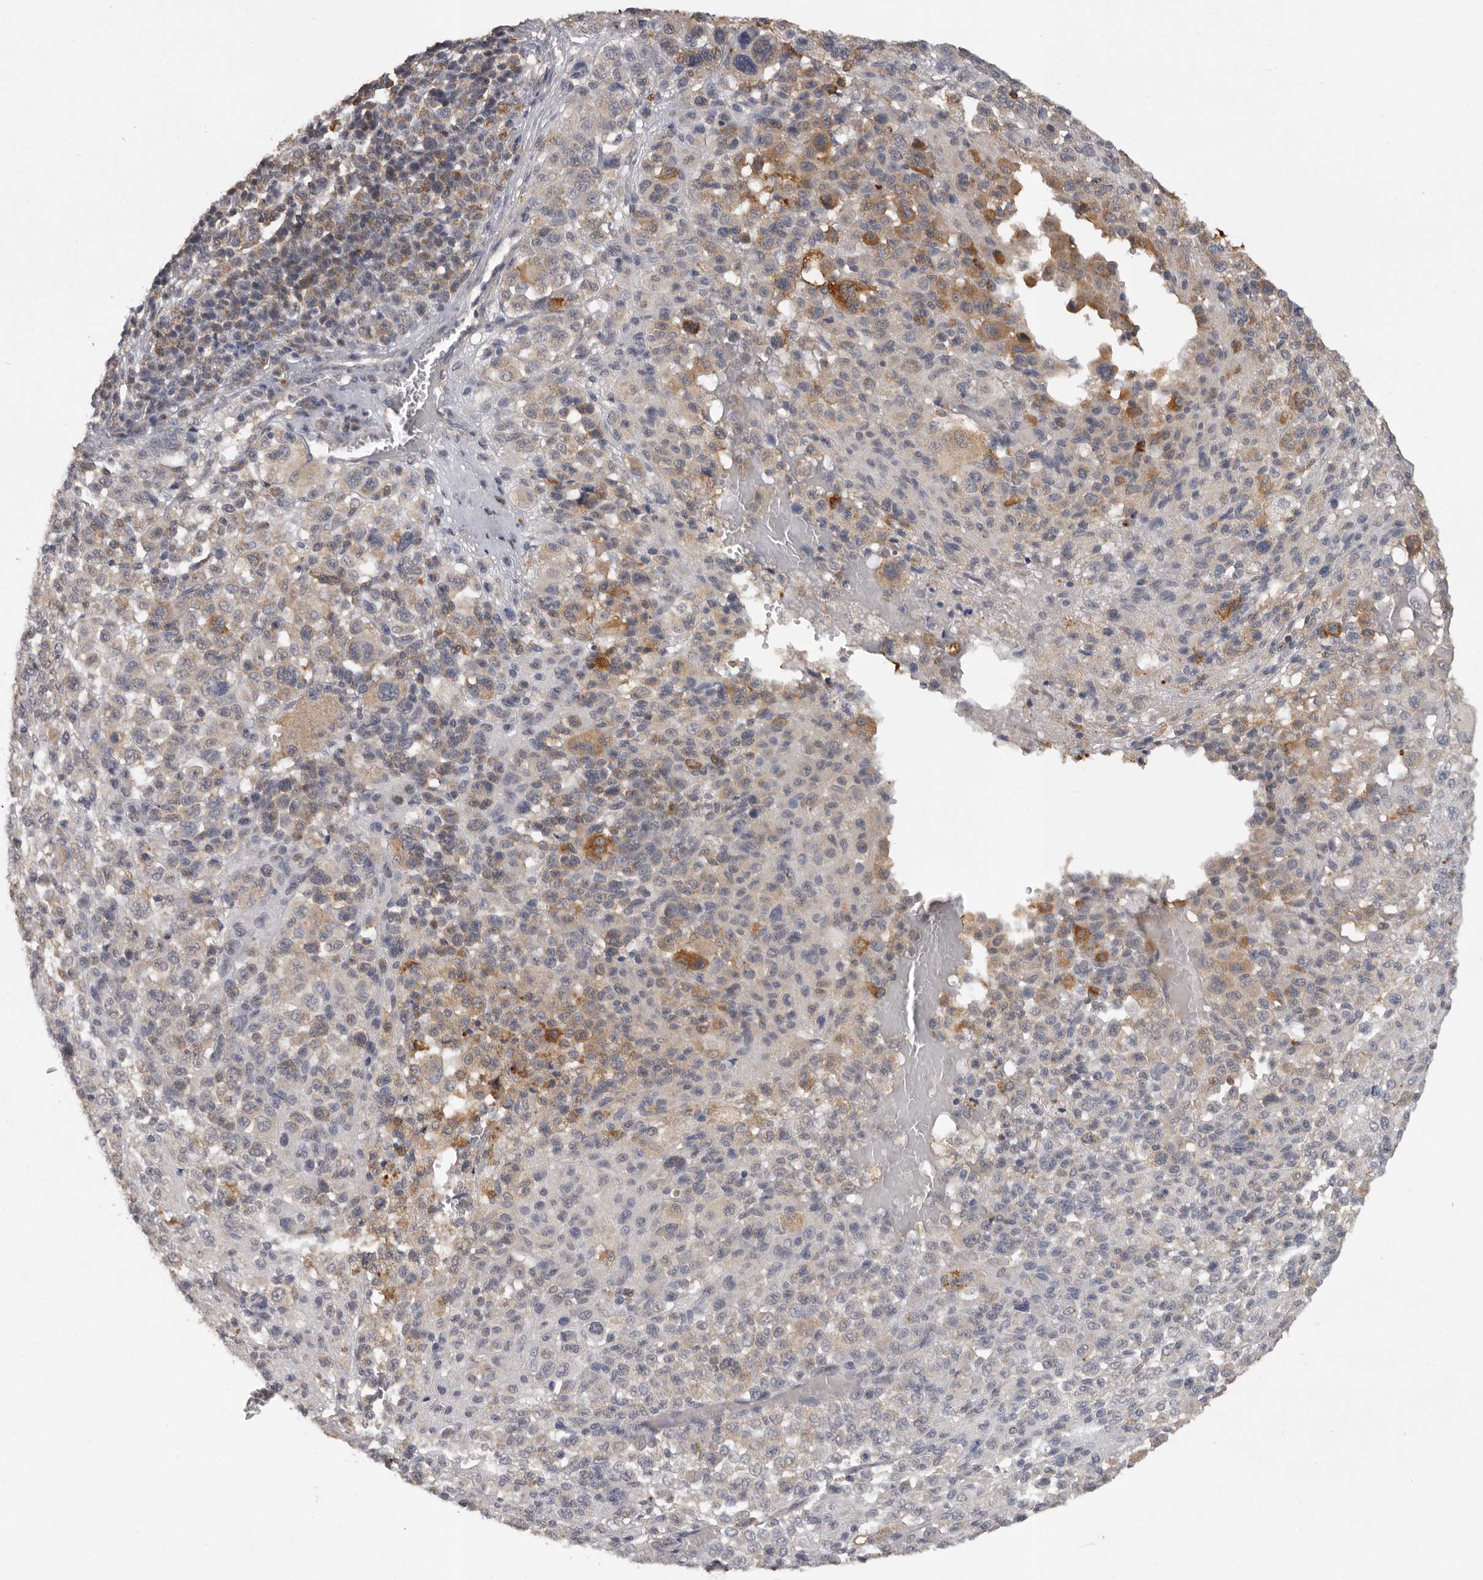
{"staining": {"intensity": "moderate", "quantity": "<25%", "location": "cytoplasmic/membranous"}, "tissue": "melanoma", "cell_type": "Tumor cells", "image_type": "cancer", "snomed": [{"axis": "morphology", "description": "Malignant melanoma, Metastatic site"}, {"axis": "topography", "description": "Skin"}], "caption": "Human melanoma stained for a protein (brown) shows moderate cytoplasmic/membranous positive positivity in approximately <25% of tumor cells.", "gene": "MTF1", "patient": {"sex": "female", "age": 74}}